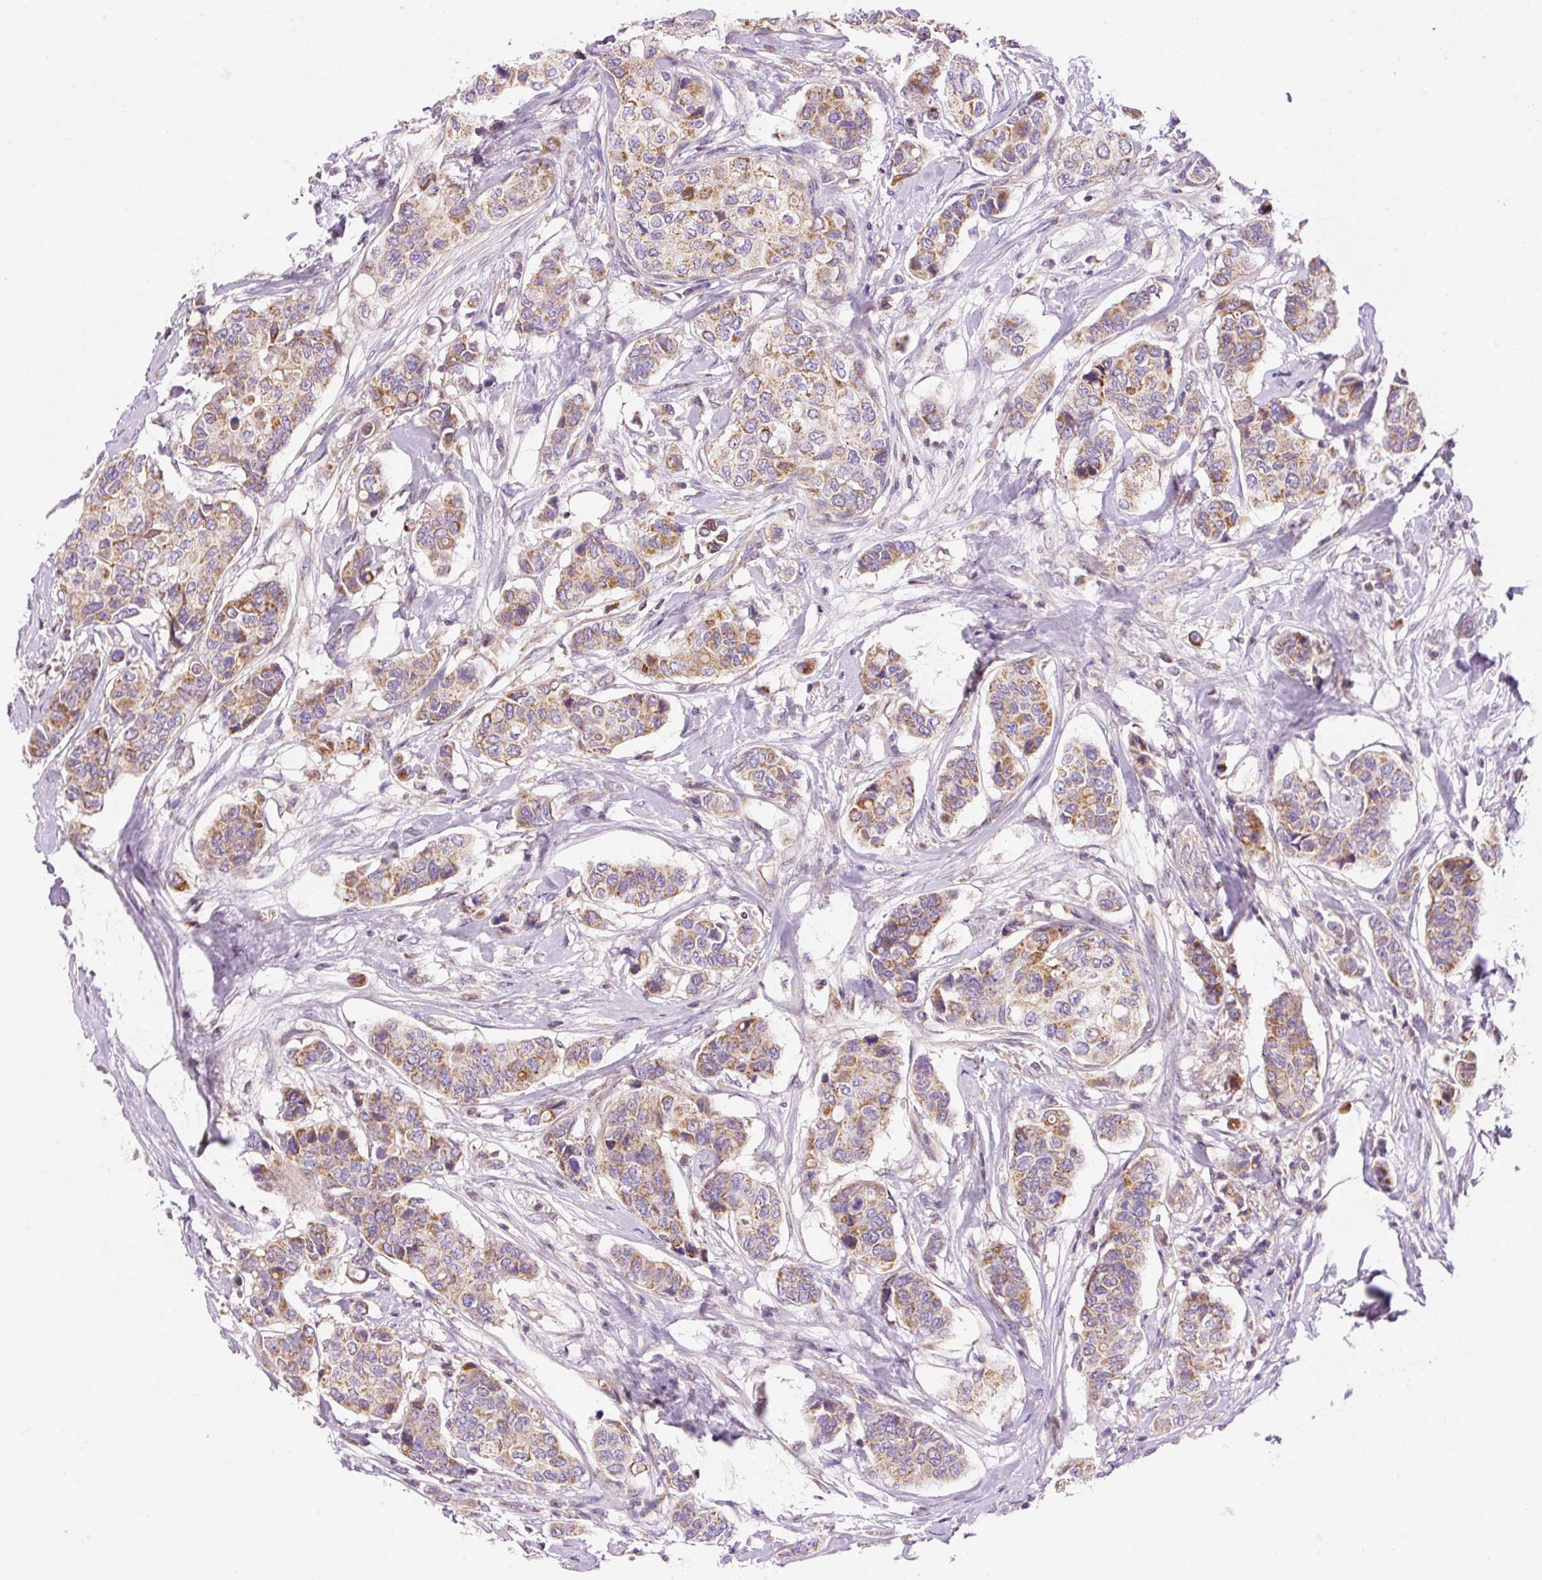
{"staining": {"intensity": "moderate", "quantity": ">75%", "location": "cytoplasmic/membranous"}, "tissue": "breast cancer", "cell_type": "Tumor cells", "image_type": "cancer", "snomed": [{"axis": "morphology", "description": "Lobular carcinoma"}, {"axis": "topography", "description": "Breast"}], "caption": "Breast cancer stained for a protein exhibits moderate cytoplasmic/membranous positivity in tumor cells.", "gene": "IMMT", "patient": {"sex": "female", "age": 51}}